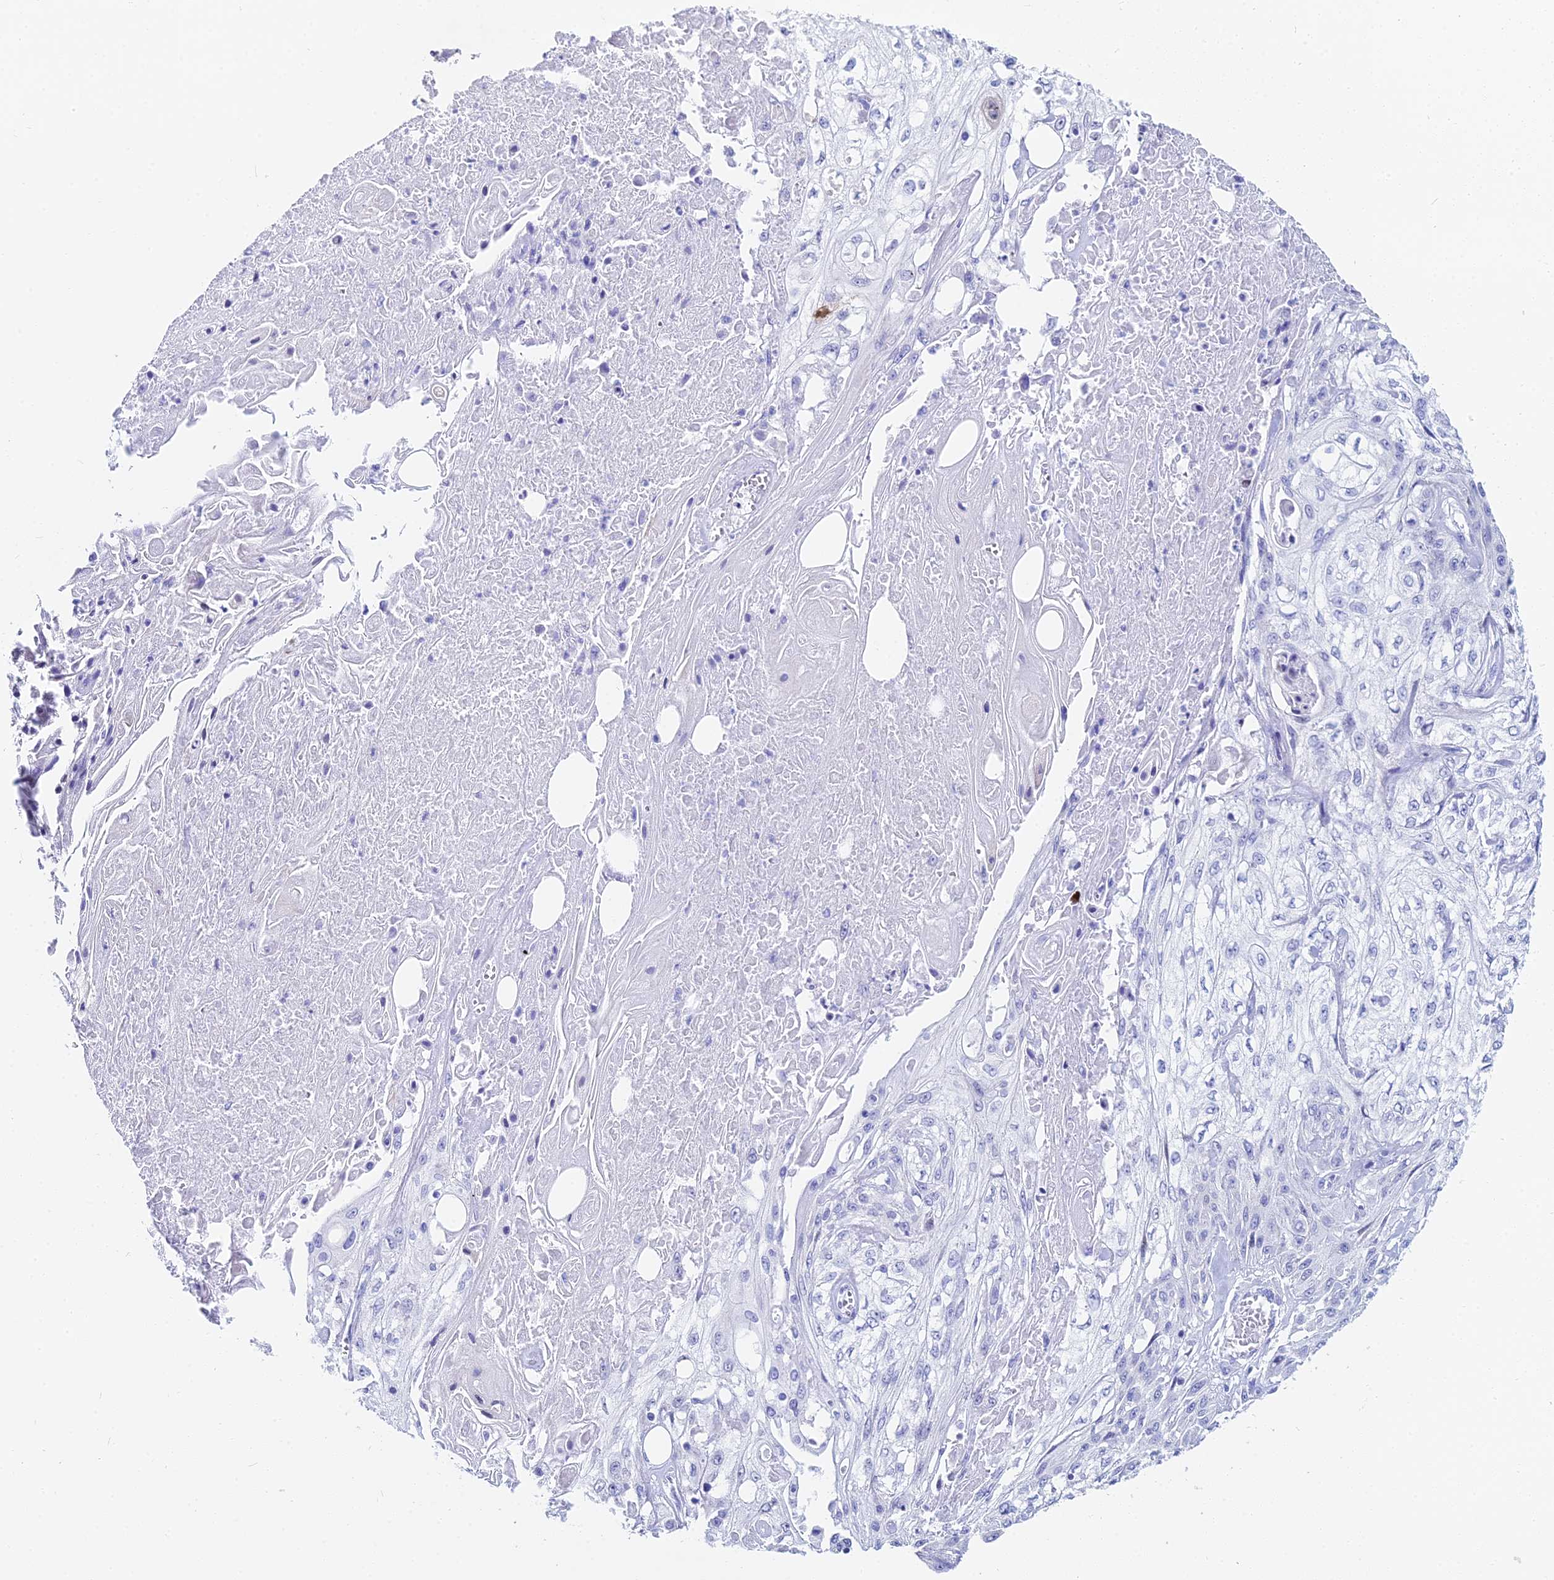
{"staining": {"intensity": "negative", "quantity": "none", "location": "none"}, "tissue": "skin cancer", "cell_type": "Tumor cells", "image_type": "cancer", "snomed": [{"axis": "morphology", "description": "Squamous cell carcinoma, NOS"}, {"axis": "morphology", "description": "Squamous cell carcinoma, metastatic, NOS"}, {"axis": "topography", "description": "Skin"}, {"axis": "topography", "description": "Lymph node"}], "caption": "This is a image of IHC staining of skin cancer (metastatic squamous cell carcinoma), which shows no staining in tumor cells.", "gene": "HSPA1L", "patient": {"sex": "male", "age": 75}}